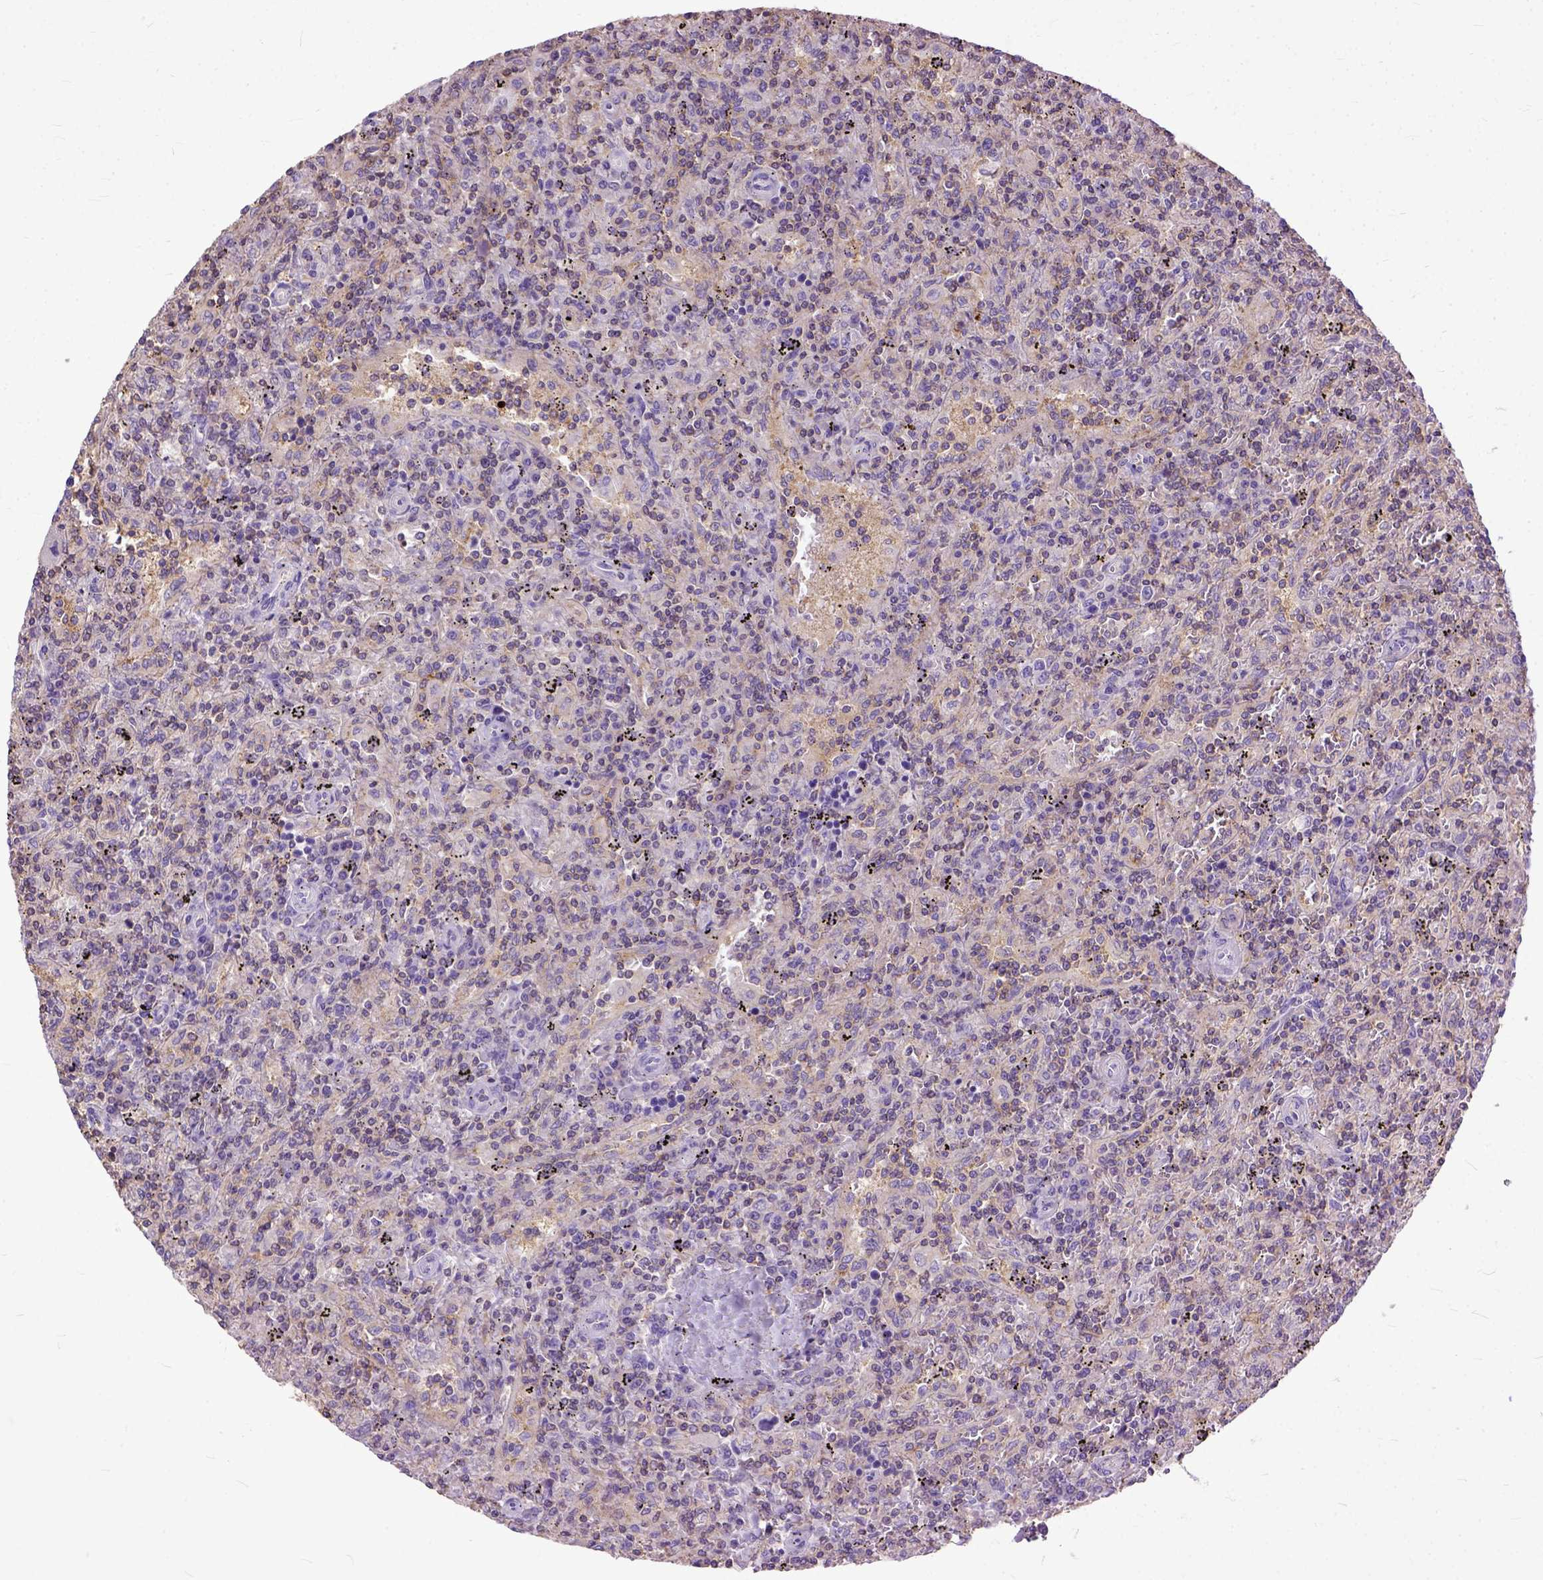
{"staining": {"intensity": "weak", "quantity": "25%-75%", "location": "cytoplasmic/membranous"}, "tissue": "lymphoma", "cell_type": "Tumor cells", "image_type": "cancer", "snomed": [{"axis": "morphology", "description": "Malignant lymphoma, non-Hodgkin's type, Low grade"}, {"axis": "topography", "description": "Spleen"}], "caption": "Immunohistochemical staining of human lymphoma exhibits weak cytoplasmic/membranous protein expression in approximately 25%-75% of tumor cells. The protein of interest is shown in brown color, while the nuclei are stained blue.", "gene": "NAMPT", "patient": {"sex": "male", "age": 62}}